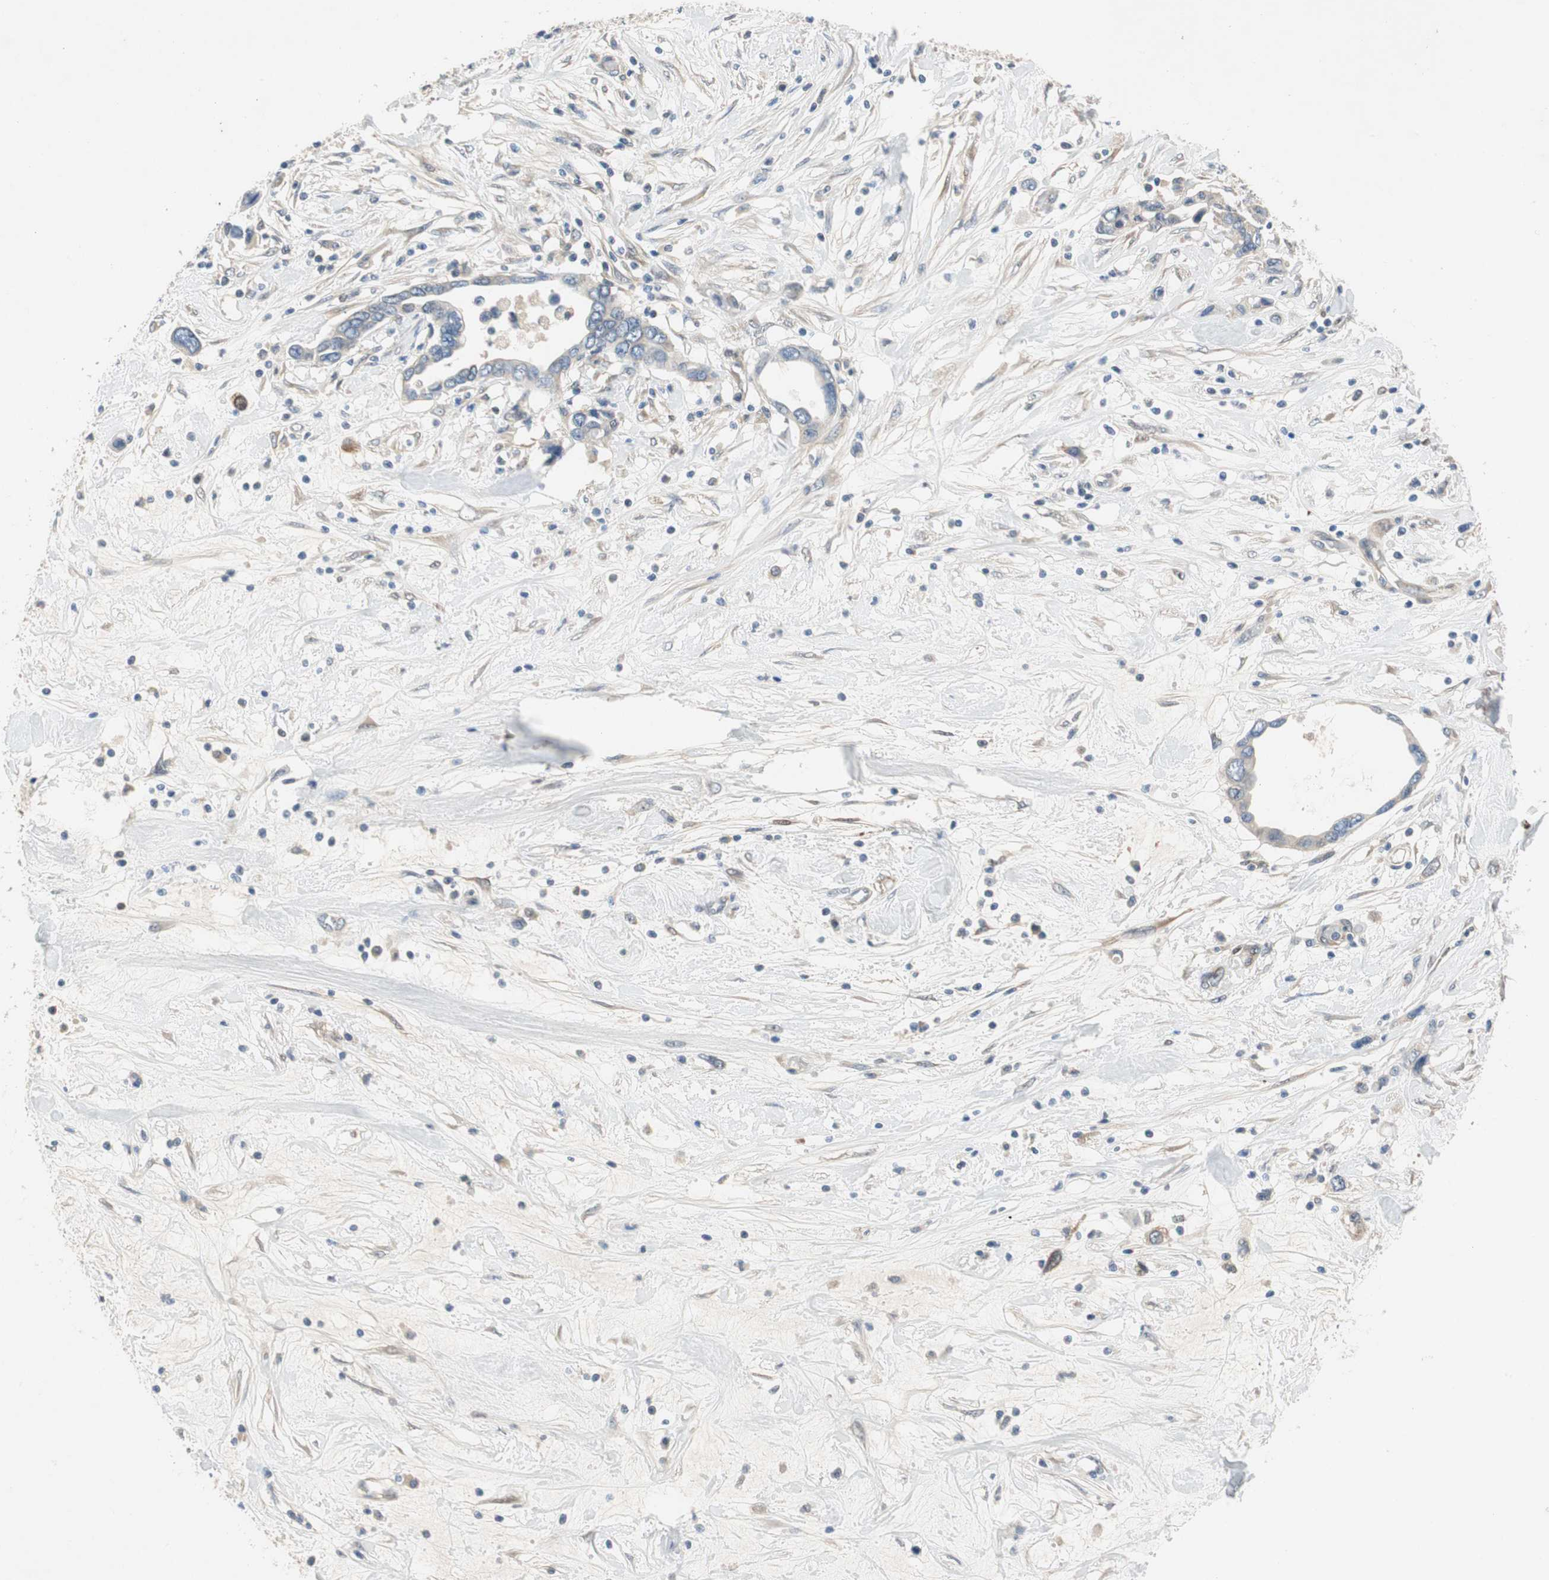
{"staining": {"intensity": "weak", "quantity": "<25%", "location": "cytoplasmic/membranous"}, "tissue": "pancreatic cancer", "cell_type": "Tumor cells", "image_type": "cancer", "snomed": [{"axis": "morphology", "description": "Adenocarcinoma, NOS"}, {"axis": "topography", "description": "Pancreas"}], "caption": "IHC of pancreatic adenocarcinoma shows no expression in tumor cells.", "gene": "RELB", "patient": {"sex": "female", "age": 57}}